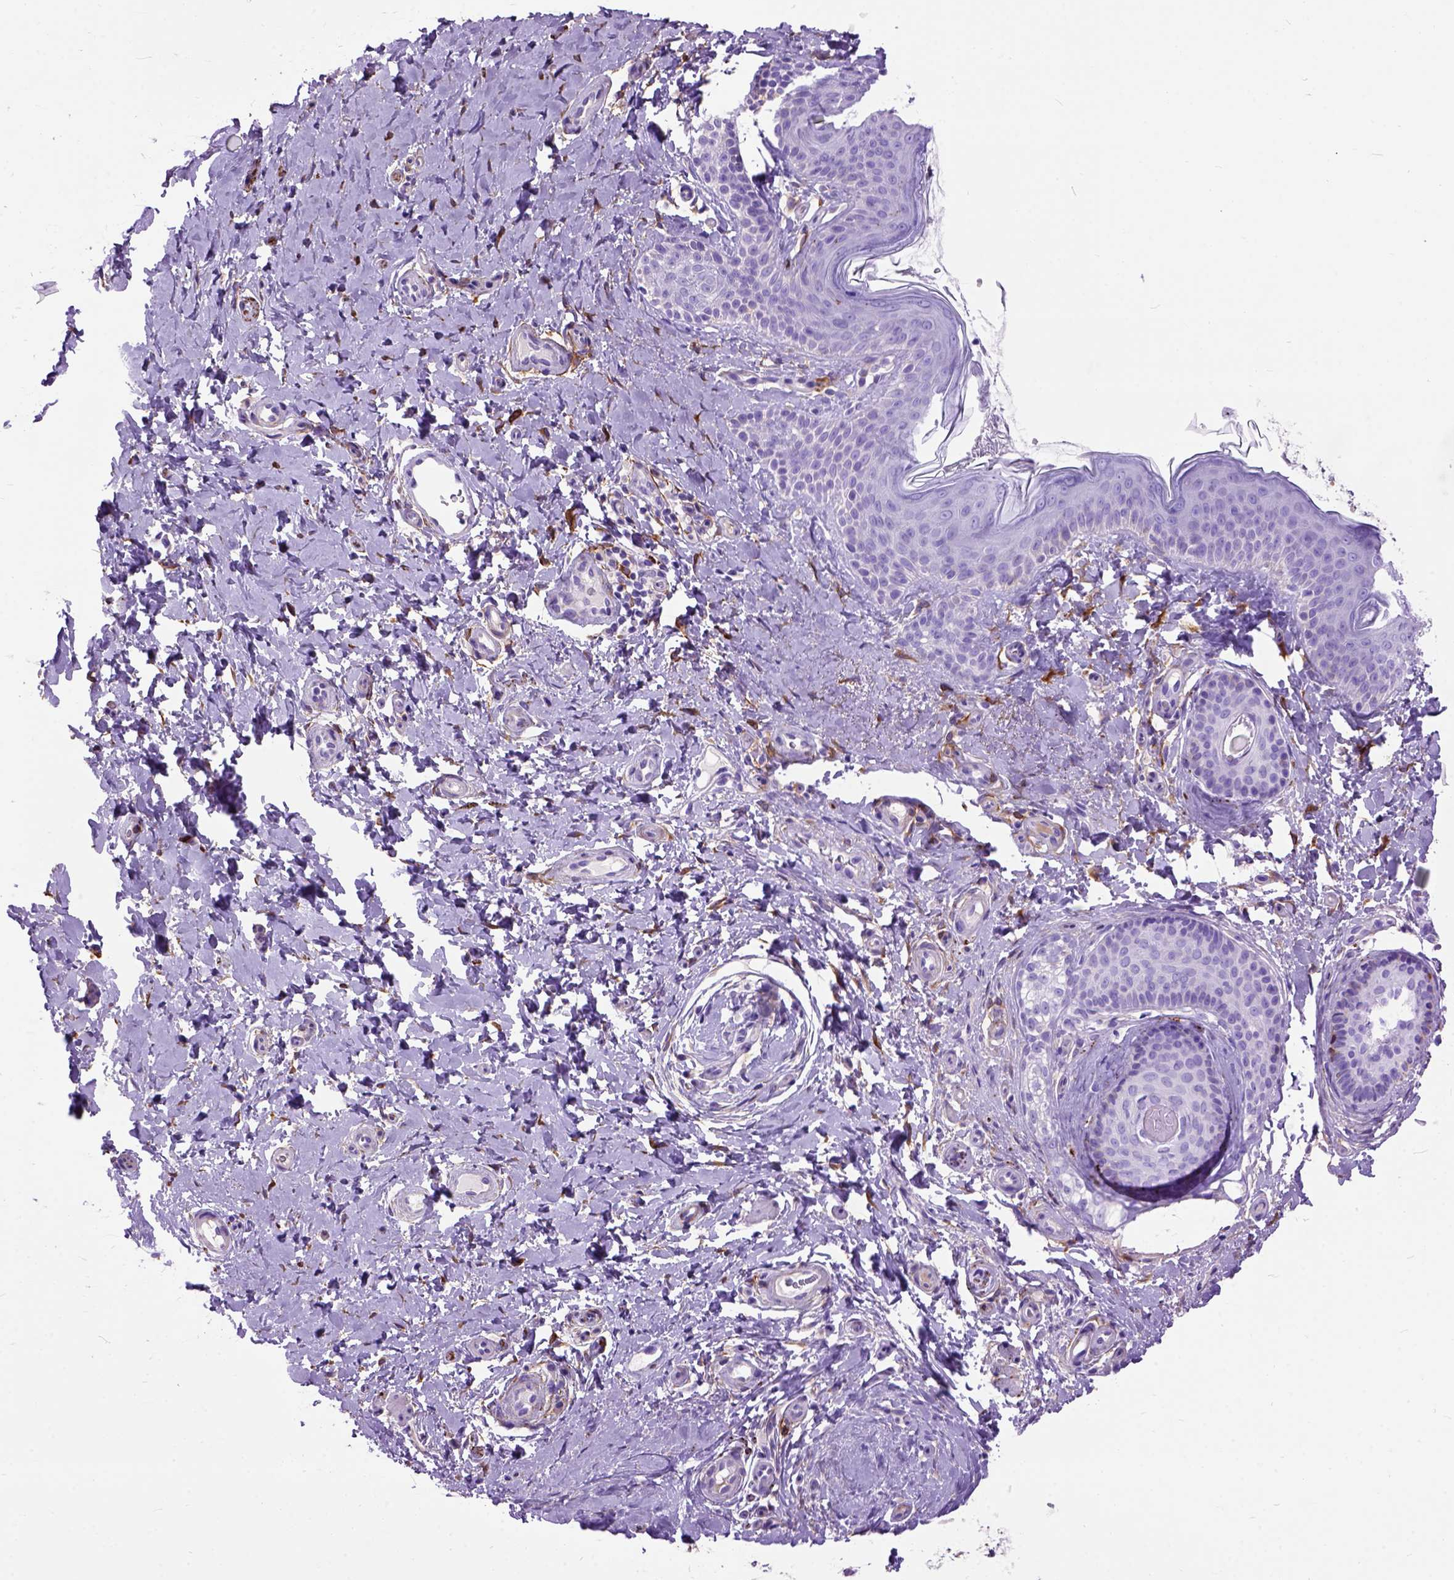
{"staining": {"intensity": "negative", "quantity": "none", "location": "none"}, "tissue": "skin cancer", "cell_type": "Tumor cells", "image_type": "cancer", "snomed": [{"axis": "morphology", "description": "Basal cell carcinoma"}, {"axis": "topography", "description": "Skin"}], "caption": "Immunohistochemical staining of skin basal cell carcinoma displays no significant staining in tumor cells. (DAB IHC with hematoxylin counter stain).", "gene": "MAPT", "patient": {"sex": "male", "age": 89}}